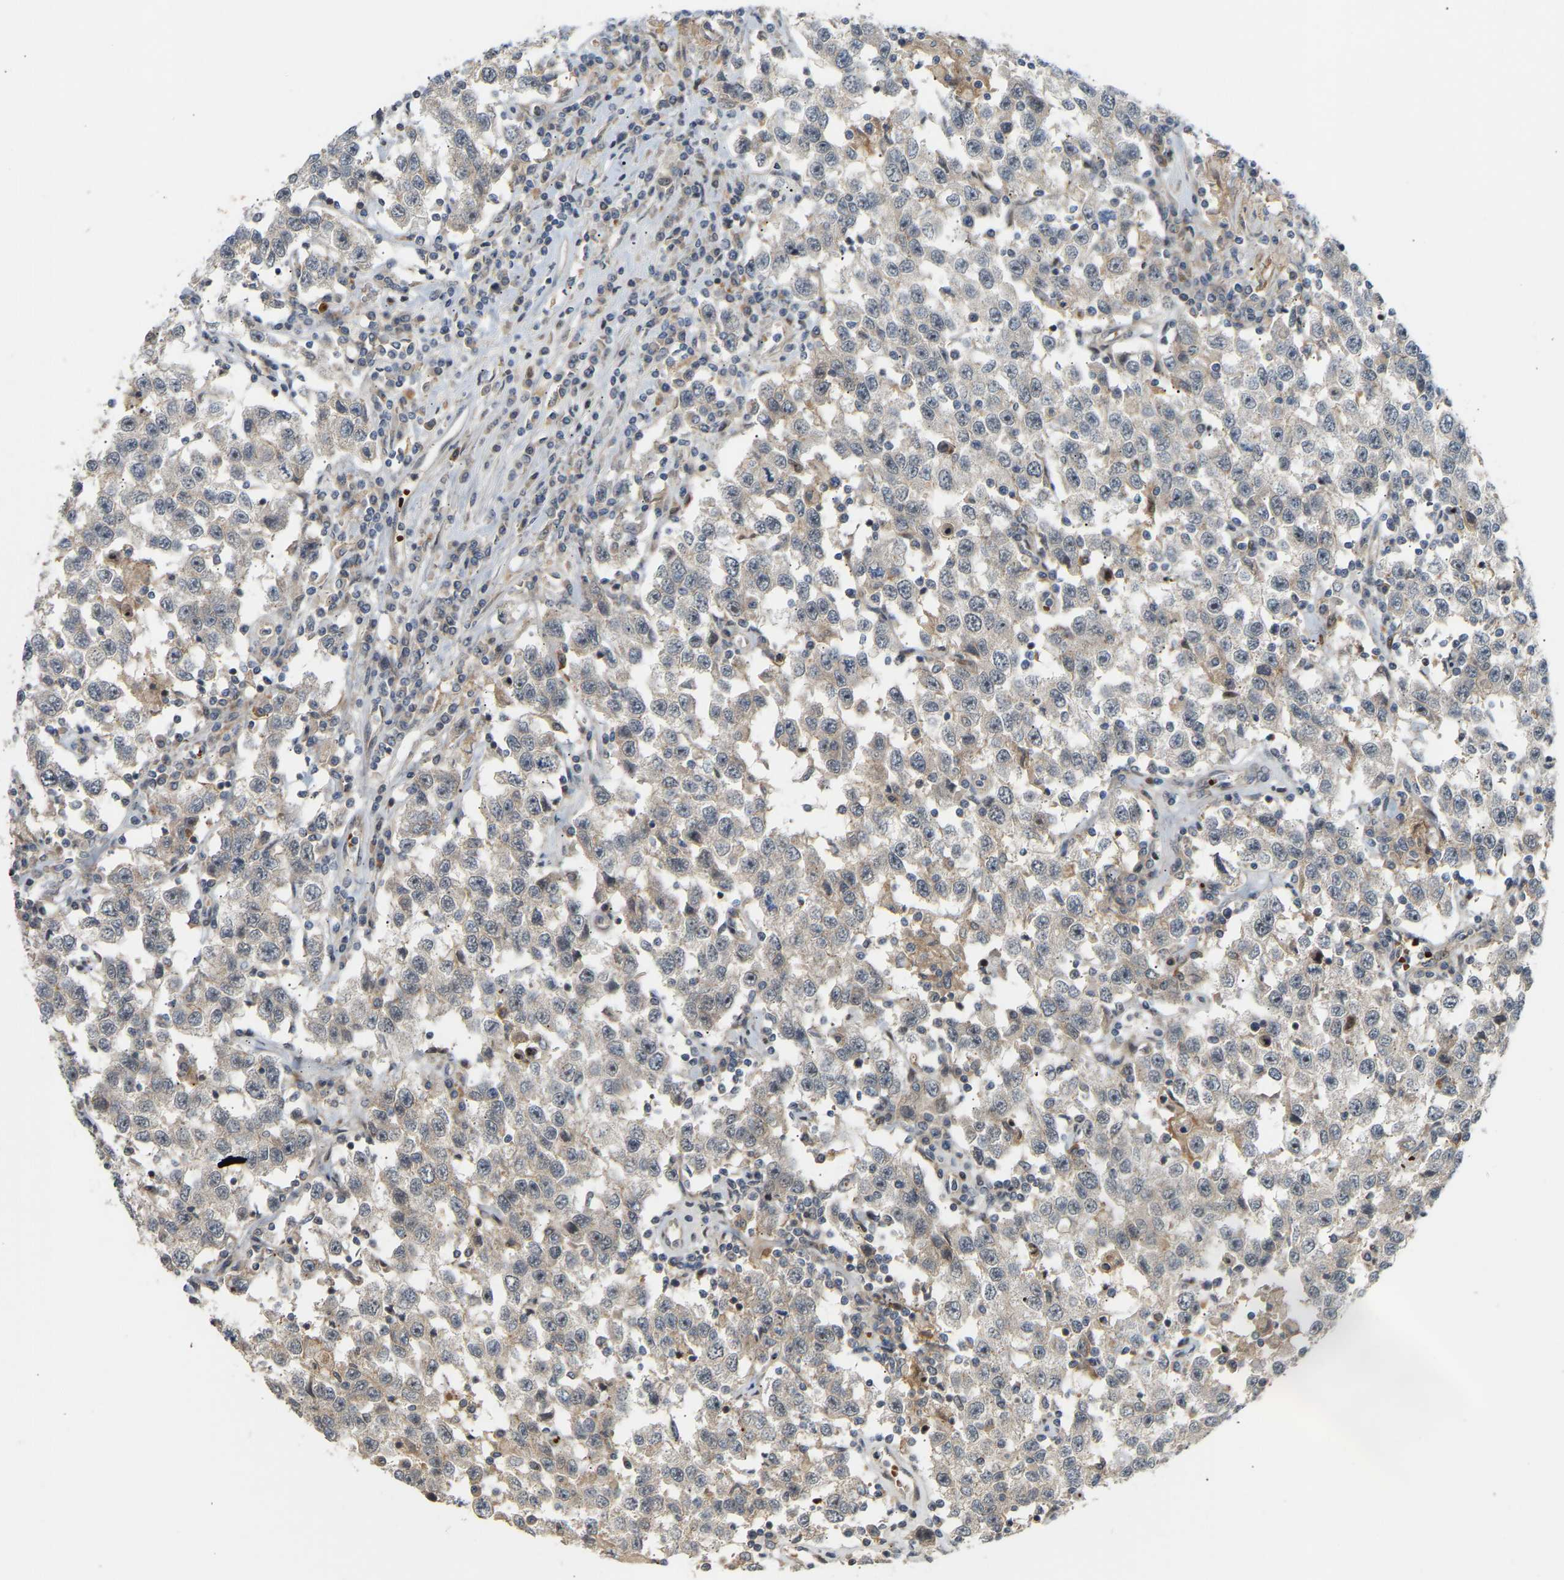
{"staining": {"intensity": "weak", "quantity": "<25%", "location": "cytoplasmic/membranous"}, "tissue": "testis cancer", "cell_type": "Tumor cells", "image_type": "cancer", "snomed": [{"axis": "morphology", "description": "Seminoma, NOS"}, {"axis": "topography", "description": "Testis"}], "caption": "Immunohistochemistry photomicrograph of neoplastic tissue: human seminoma (testis) stained with DAB shows no significant protein positivity in tumor cells. (Immunohistochemistry, brightfield microscopy, high magnification).", "gene": "POGLUT2", "patient": {"sex": "male", "age": 41}}